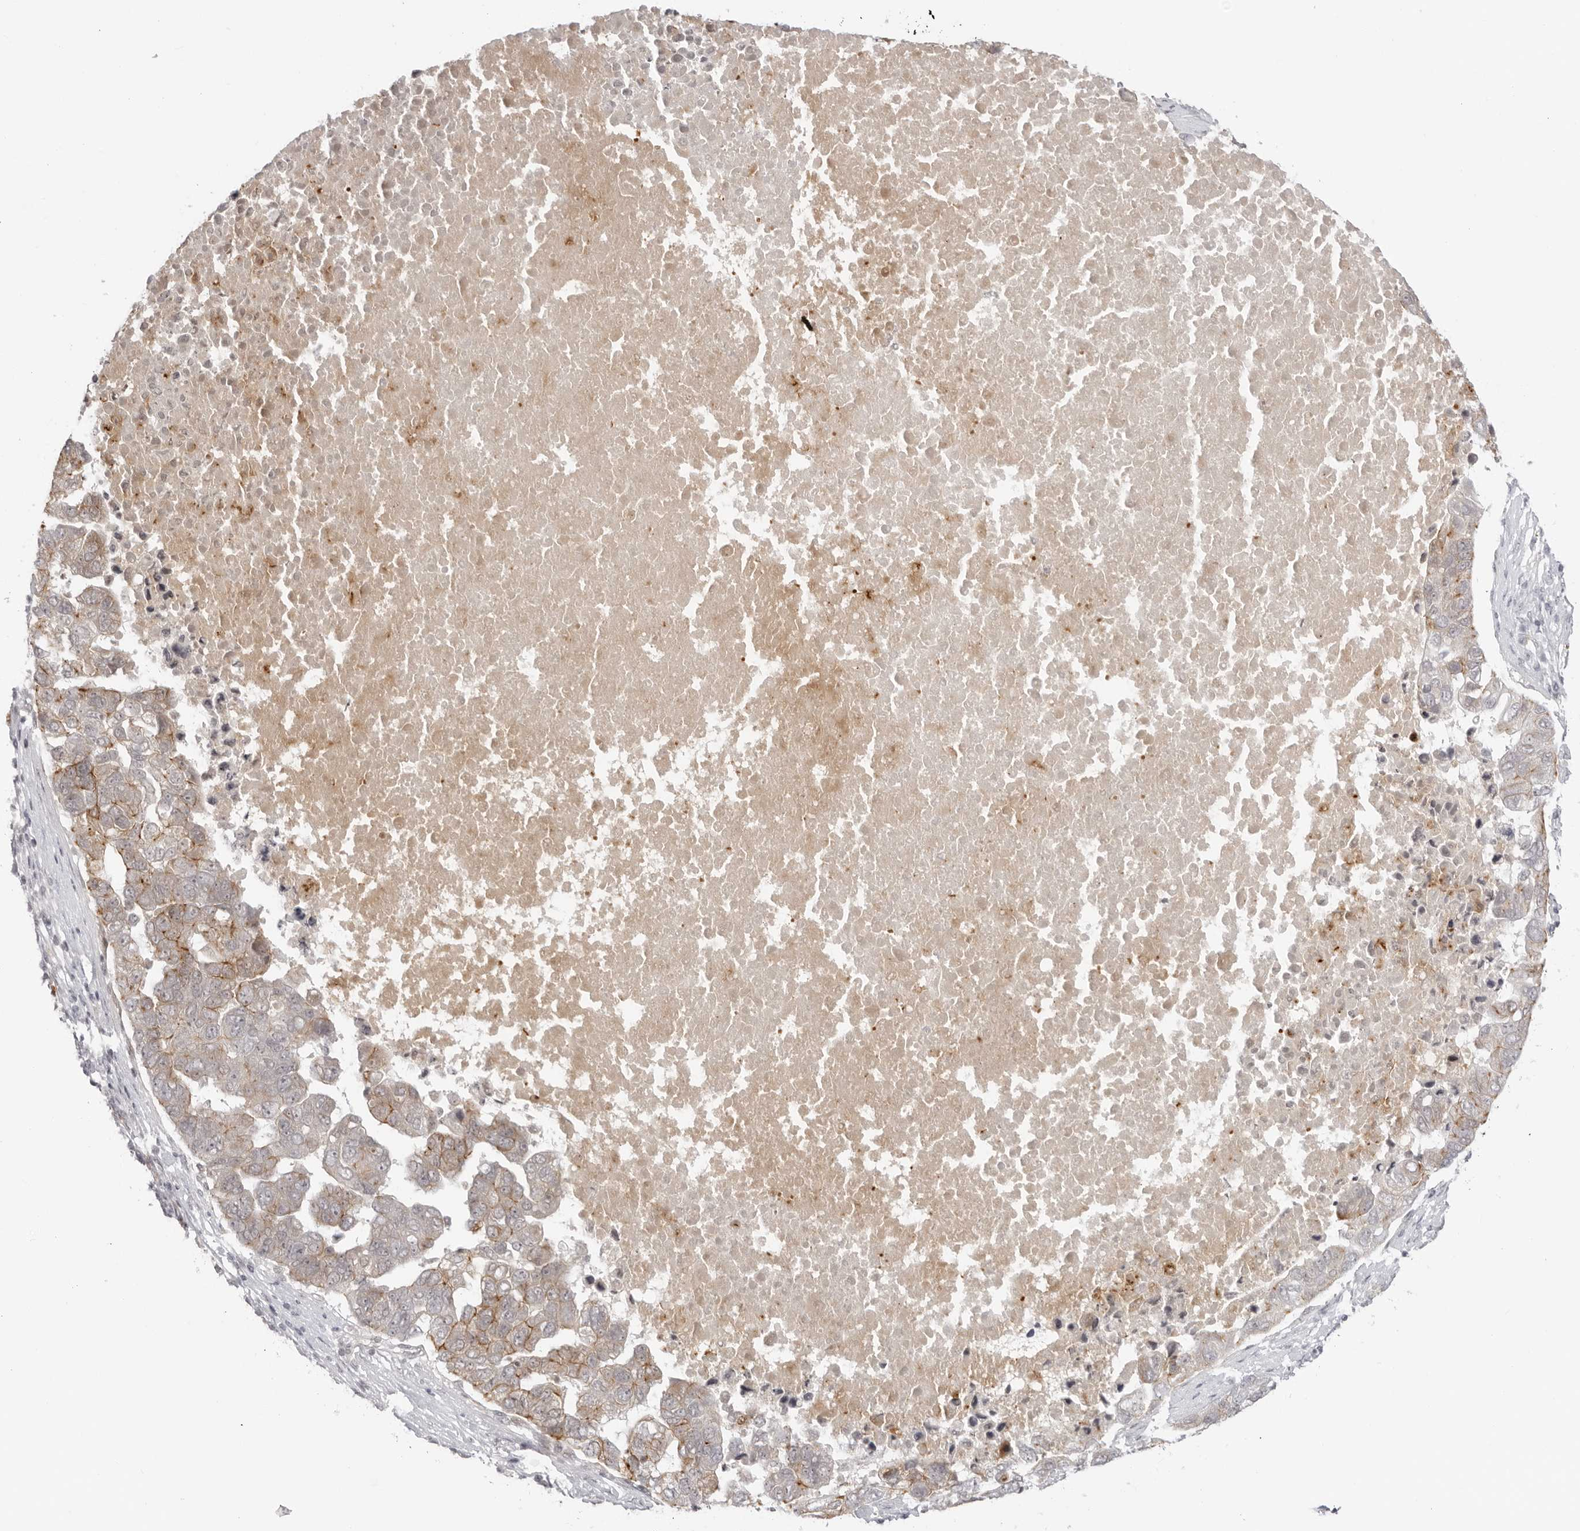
{"staining": {"intensity": "moderate", "quantity": "25%-75%", "location": "cytoplasmic/membranous"}, "tissue": "pancreatic cancer", "cell_type": "Tumor cells", "image_type": "cancer", "snomed": [{"axis": "morphology", "description": "Adenocarcinoma, NOS"}, {"axis": "topography", "description": "Pancreas"}], "caption": "Tumor cells display medium levels of moderate cytoplasmic/membranous positivity in about 25%-75% of cells in pancreatic adenocarcinoma. (DAB (3,3'-diaminobenzidine) = brown stain, brightfield microscopy at high magnification).", "gene": "TRAPPC3", "patient": {"sex": "female", "age": 61}}